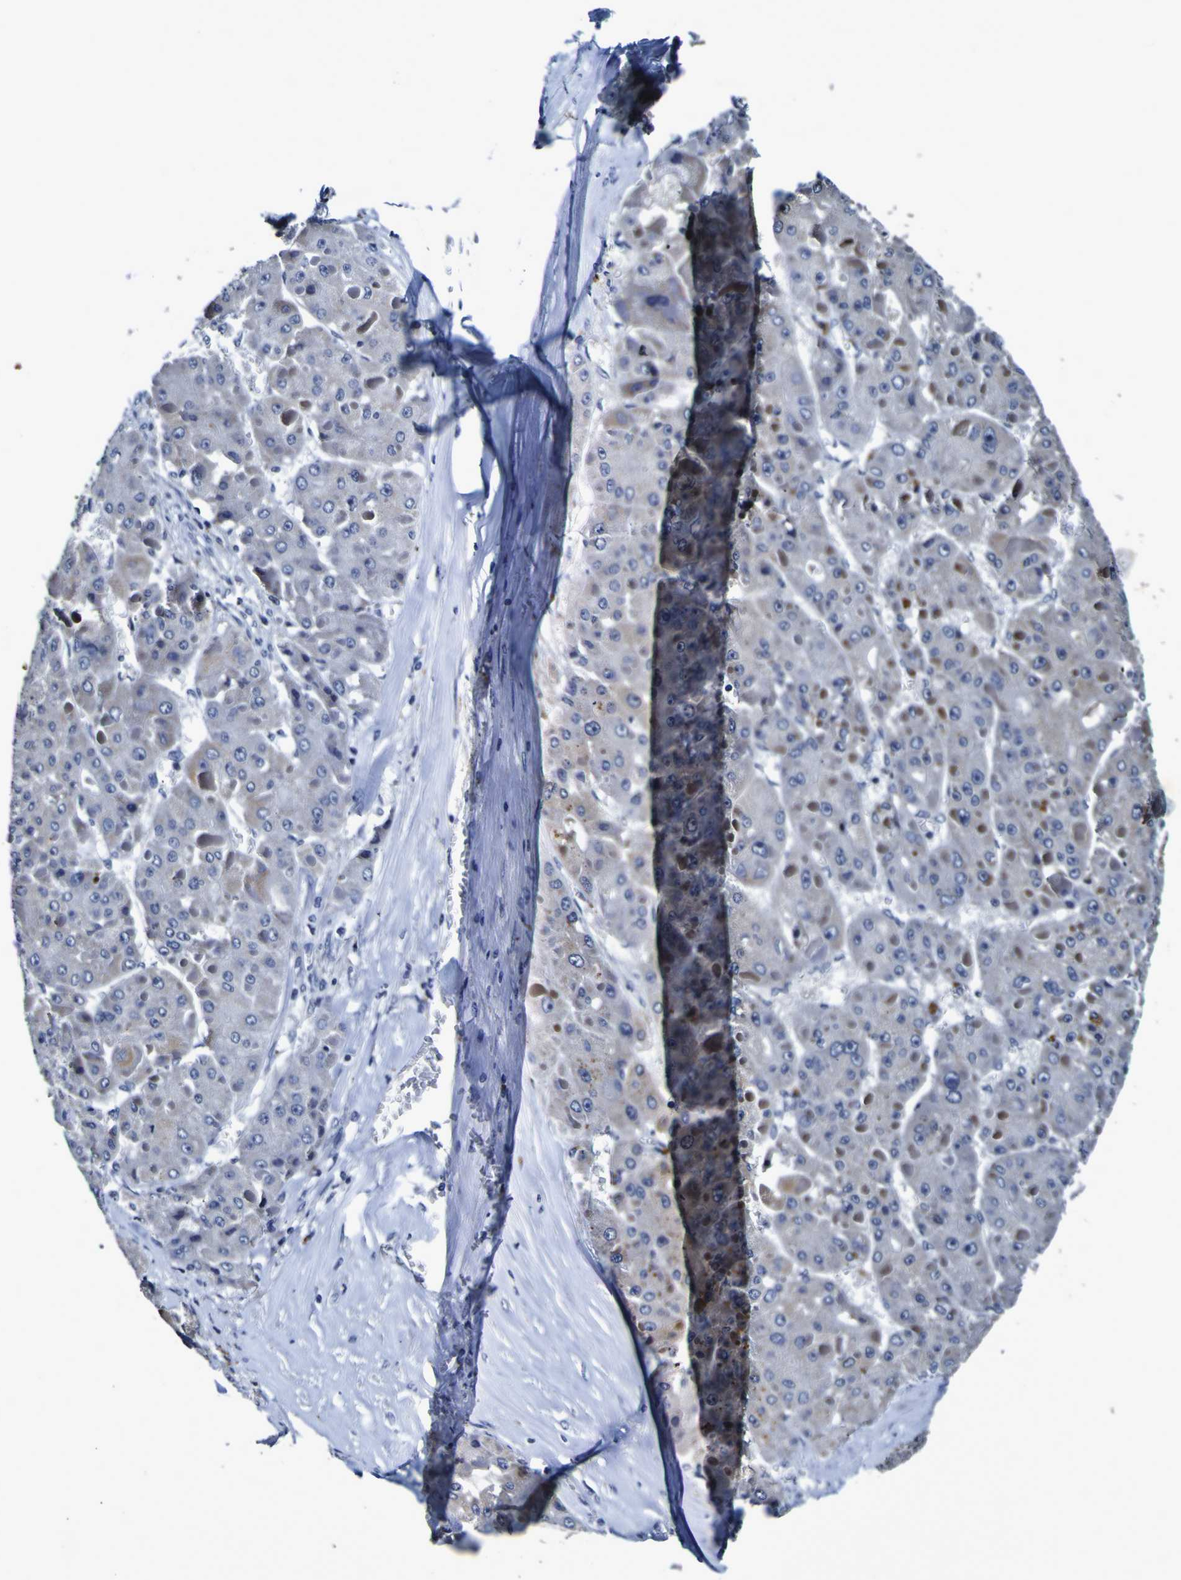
{"staining": {"intensity": "negative", "quantity": "none", "location": "none"}, "tissue": "liver cancer", "cell_type": "Tumor cells", "image_type": "cancer", "snomed": [{"axis": "morphology", "description": "Carcinoma, Hepatocellular, NOS"}, {"axis": "topography", "description": "Liver"}], "caption": "This micrograph is of liver cancer stained with IHC to label a protein in brown with the nuclei are counter-stained blue. There is no positivity in tumor cells.", "gene": "PANK4", "patient": {"sex": "female", "age": 73}}